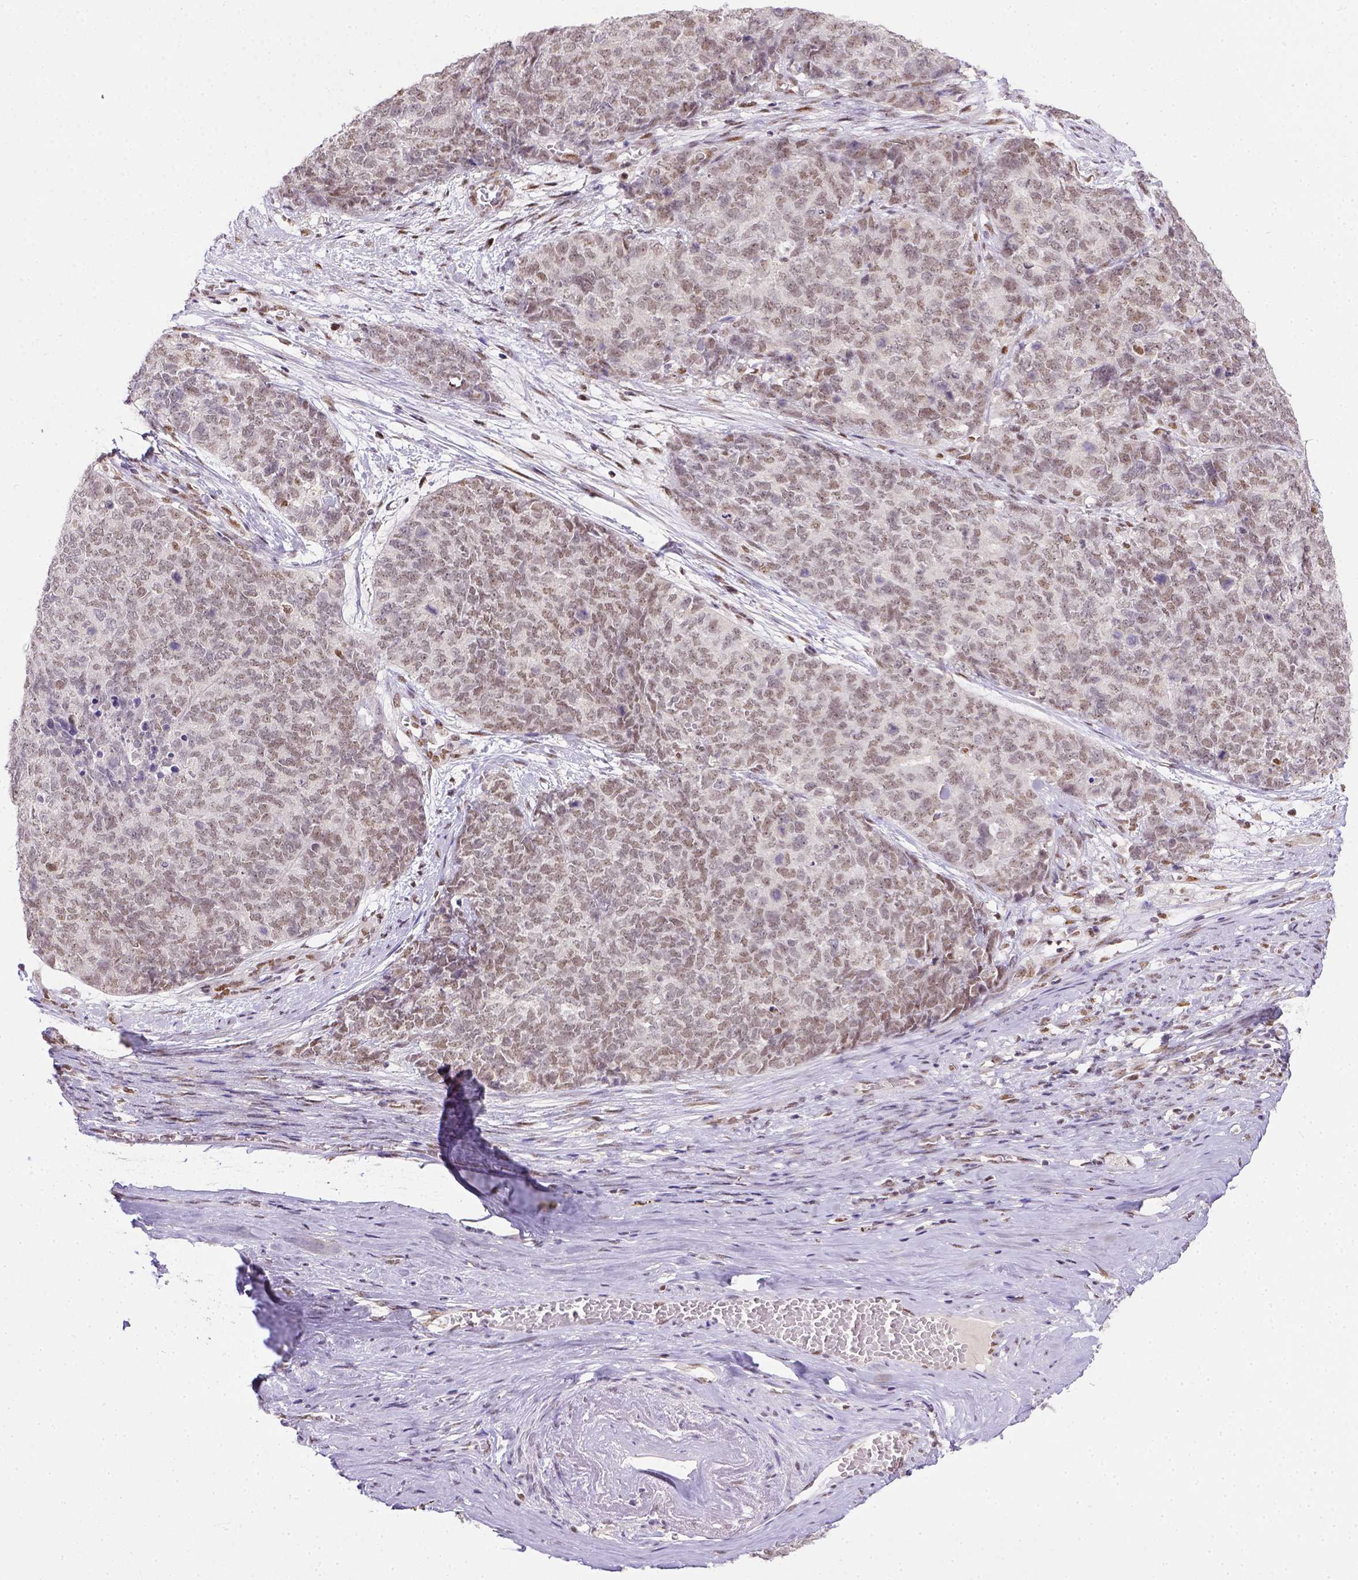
{"staining": {"intensity": "weak", "quantity": ">75%", "location": "nuclear"}, "tissue": "cervical cancer", "cell_type": "Tumor cells", "image_type": "cancer", "snomed": [{"axis": "morphology", "description": "Squamous cell carcinoma, NOS"}, {"axis": "topography", "description": "Cervix"}], "caption": "The micrograph demonstrates a brown stain indicating the presence of a protein in the nuclear of tumor cells in squamous cell carcinoma (cervical). (DAB (3,3'-diaminobenzidine) = brown stain, brightfield microscopy at high magnification).", "gene": "ERCC1", "patient": {"sex": "female", "age": 63}}